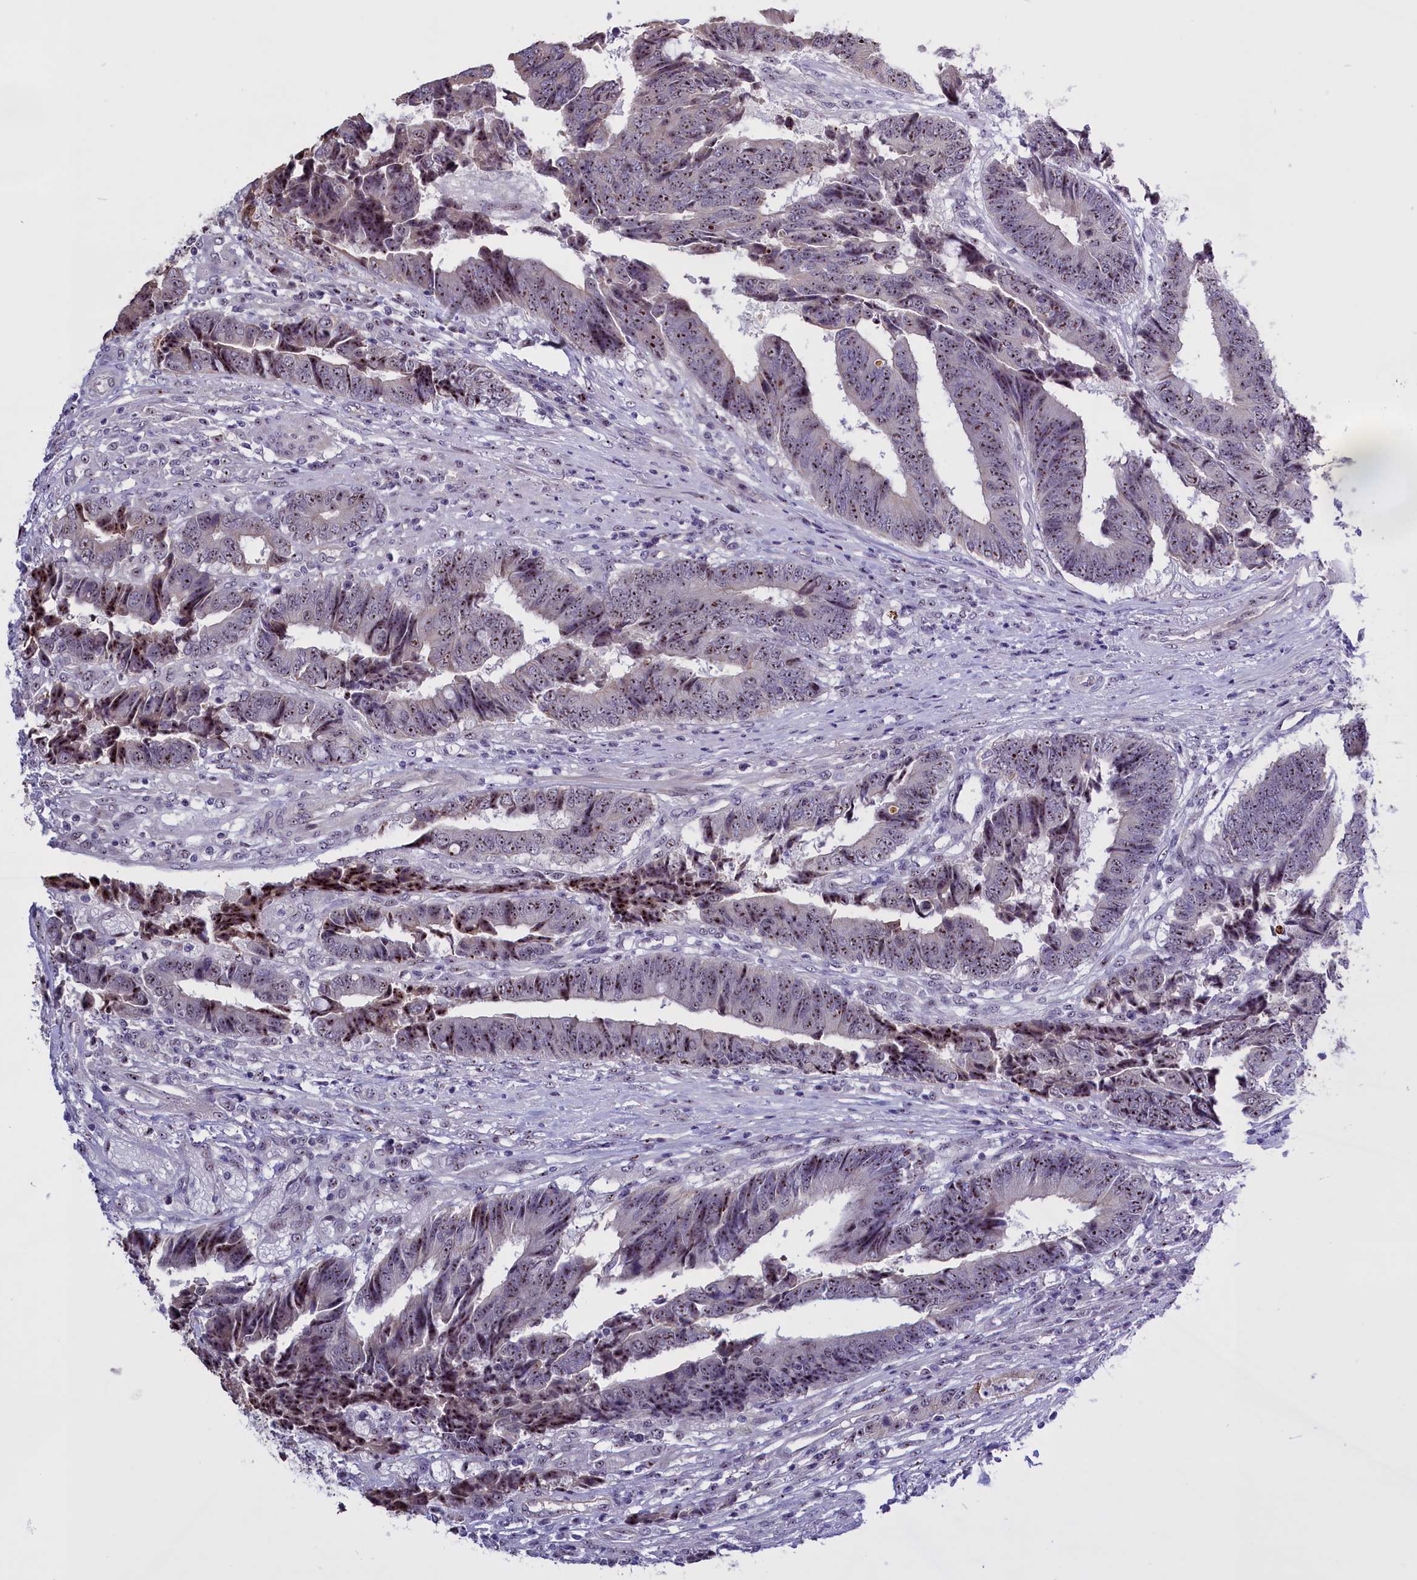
{"staining": {"intensity": "moderate", "quantity": ">75%", "location": "nuclear"}, "tissue": "colorectal cancer", "cell_type": "Tumor cells", "image_type": "cancer", "snomed": [{"axis": "morphology", "description": "Adenocarcinoma, NOS"}, {"axis": "topography", "description": "Rectum"}], "caption": "An image of adenocarcinoma (colorectal) stained for a protein reveals moderate nuclear brown staining in tumor cells.", "gene": "TBL3", "patient": {"sex": "male", "age": 84}}